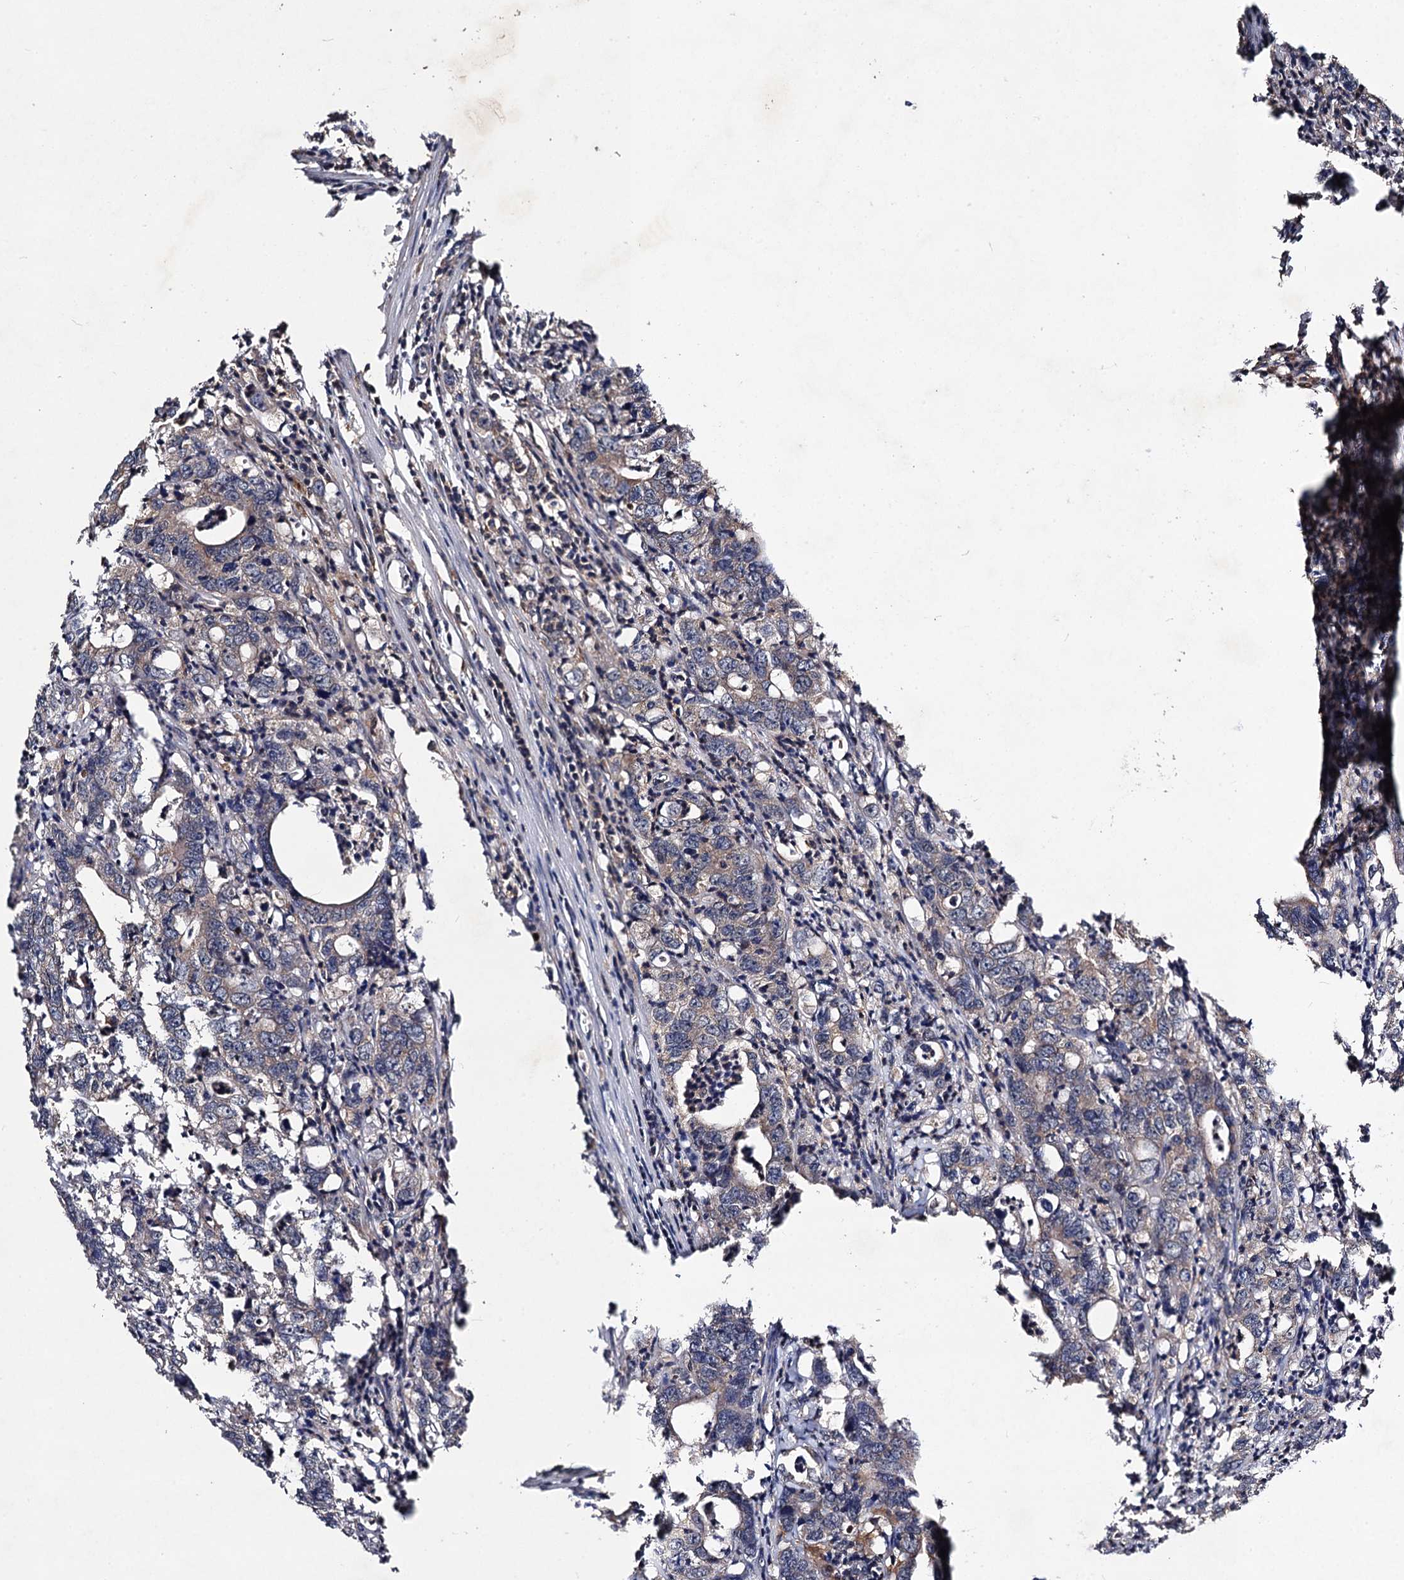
{"staining": {"intensity": "weak", "quantity": "<25%", "location": "cytoplasmic/membranous"}, "tissue": "colorectal cancer", "cell_type": "Tumor cells", "image_type": "cancer", "snomed": [{"axis": "morphology", "description": "Adenocarcinoma, NOS"}, {"axis": "topography", "description": "Colon"}], "caption": "Protein analysis of colorectal adenocarcinoma displays no significant positivity in tumor cells. The staining was performed using DAB to visualize the protein expression in brown, while the nuclei were stained in blue with hematoxylin (Magnification: 20x).", "gene": "KXD1", "patient": {"sex": "female", "age": 75}}